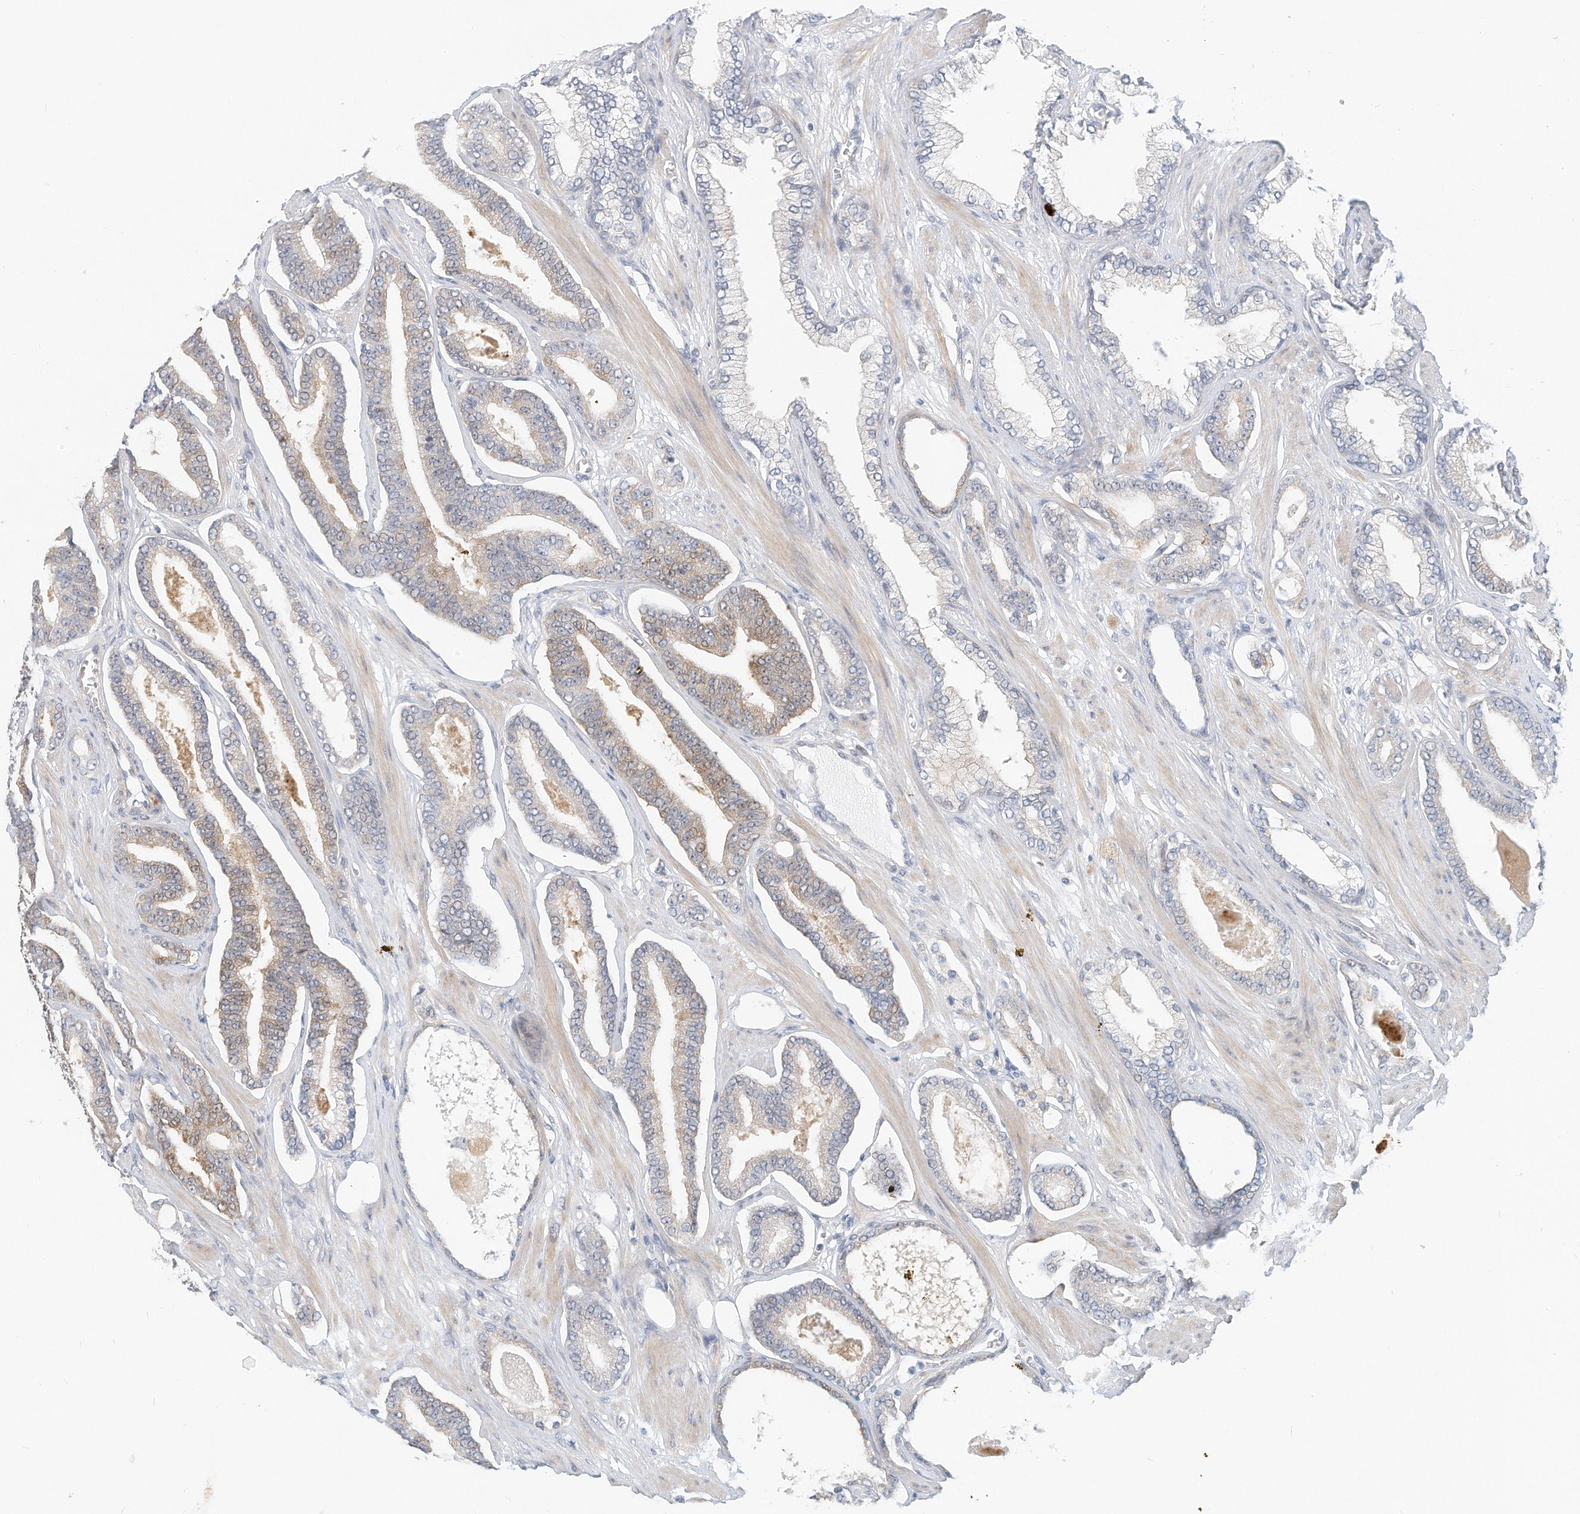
{"staining": {"intensity": "weak", "quantity": "25%-75%", "location": "cytoplasmic/membranous"}, "tissue": "prostate cancer", "cell_type": "Tumor cells", "image_type": "cancer", "snomed": [{"axis": "morphology", "description": "Adenocarcinoma, Low grade"}, {"axis": "topography", "description": "Prostate"}], "caption": "Brown immunohistochemical staining in human prostate cancer demonstrates weak cytoplasmic/membranous staining in about 25%-75% of tumor cells. (brown staining indicates protein expression, while blue staining denotes nuclei).", "gene": "ARHGAP28", "patient": {"sex": "male", "age": 70}}